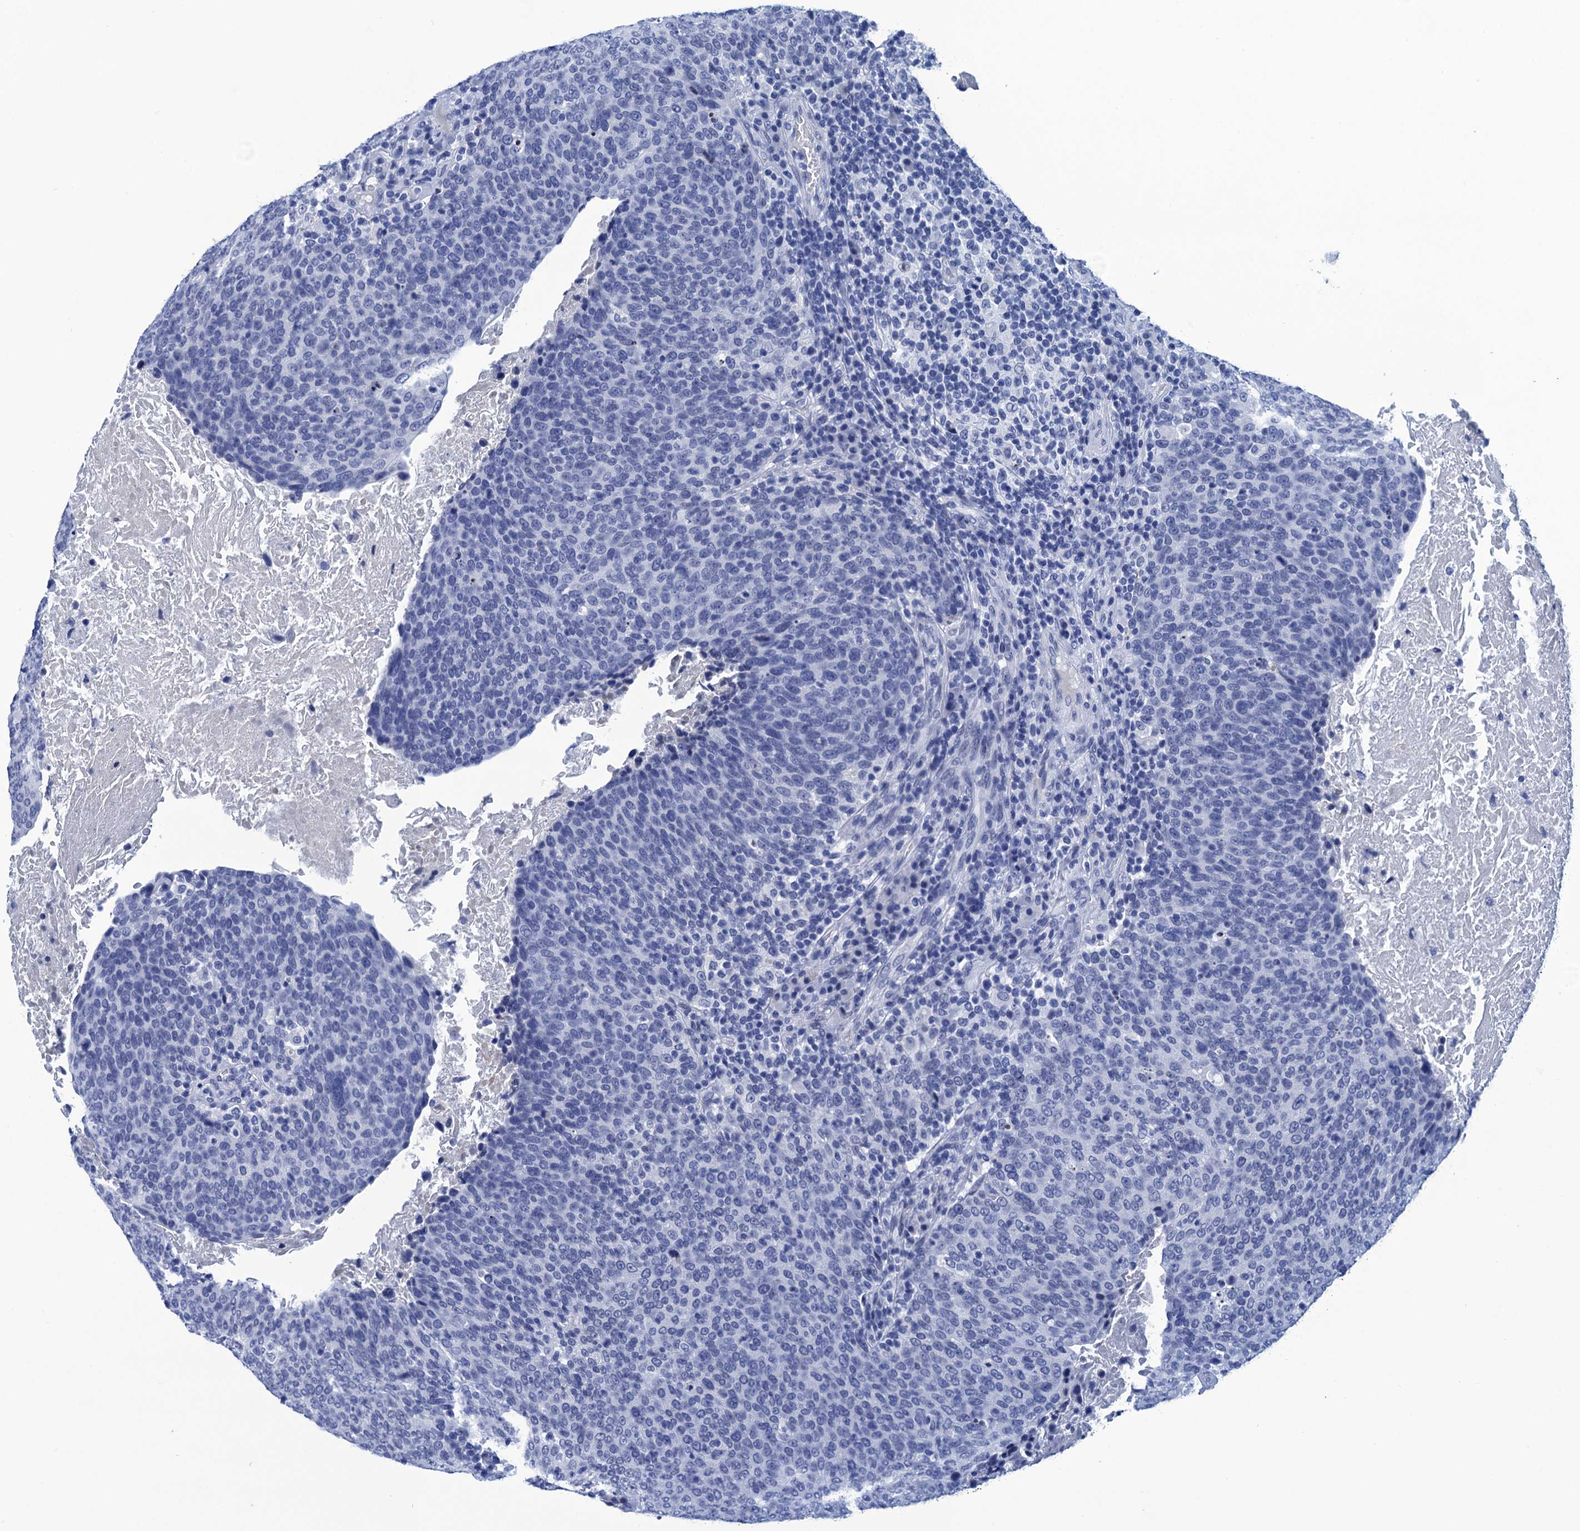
{"staining": {"intensity": "negative", "quantity": "none", "location": "none"}, "tissue": "head and neck cancer", "cell_type": "Tumor cells", "image_type": "cancer", "snomed": [{"axis": "morphology", "description": "Squamous cell carcinoma, NOS"}, {"axis": "morphology", "description": "Squamous cell carcinoma, metastatic, NOS"}, {"axis": "topography", "description": "Lymph node"}, {"axis": "topography", "description": "Head-Neck"}], "caption": "This is an immunohistochemistry photomicrograph of head and neck metastatic squamous cell carcinoma. There is no positivity in tumor cells.", "gene": "METTL25", "patient": {"sex": "male", "age": 62}}